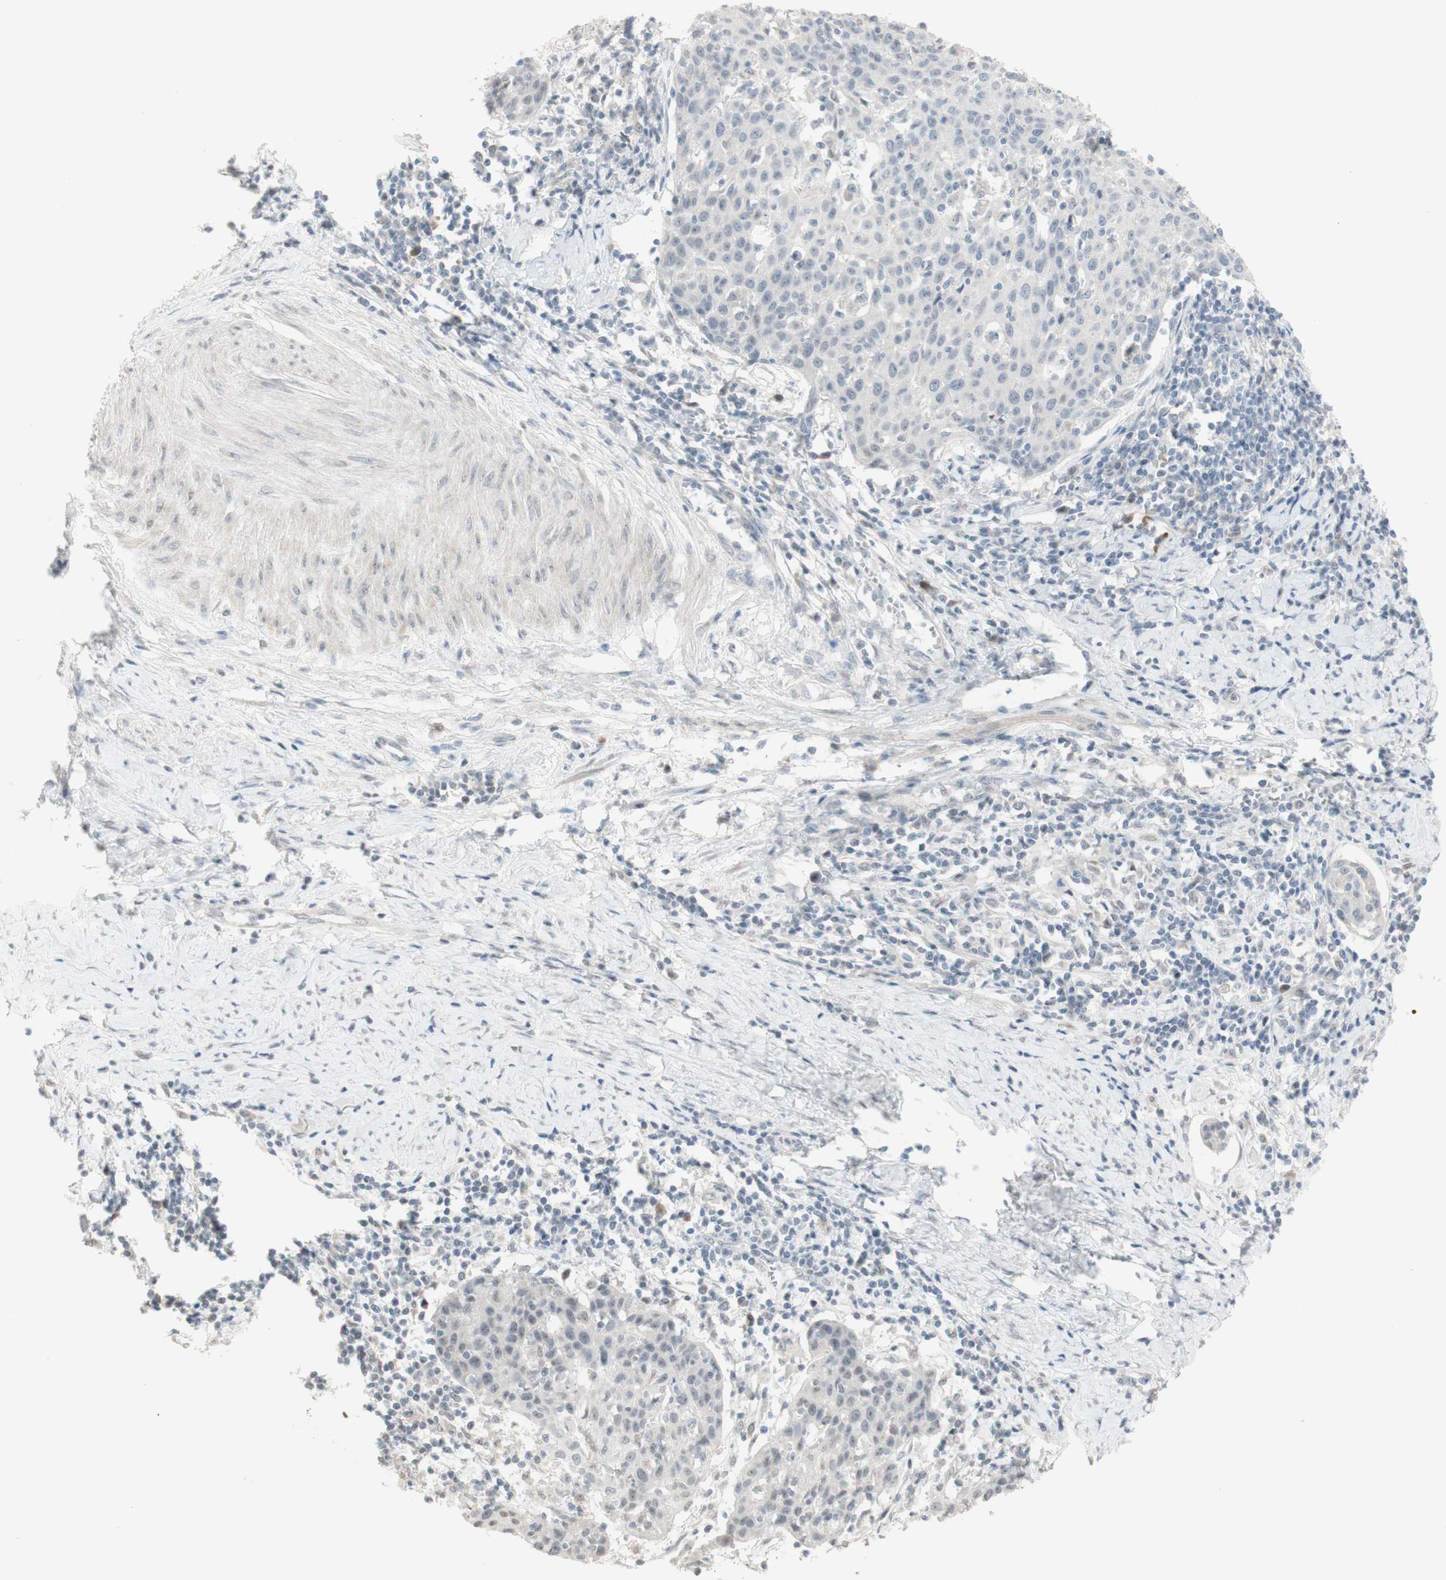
{"staining": {"intensity": "negative", "quantity": "none", "location": "none"}, "tissue": "cervical cancer", "cell_type": "Tumor cells", "image_type": "cancer", "snomed": [{"axis": "morphology", "description": "Squamous cell carcinoma, NOS"}, {"axis": "topography", "description": "Cervix"}], "caption": "Human cervical squamous cell carcinoma stained for a protein using immunohistochemistry (IHC) demonstrates no expression in tumor cells.", "gene": "PLCD4", "patient": {"sex": "female", "age": 38}}